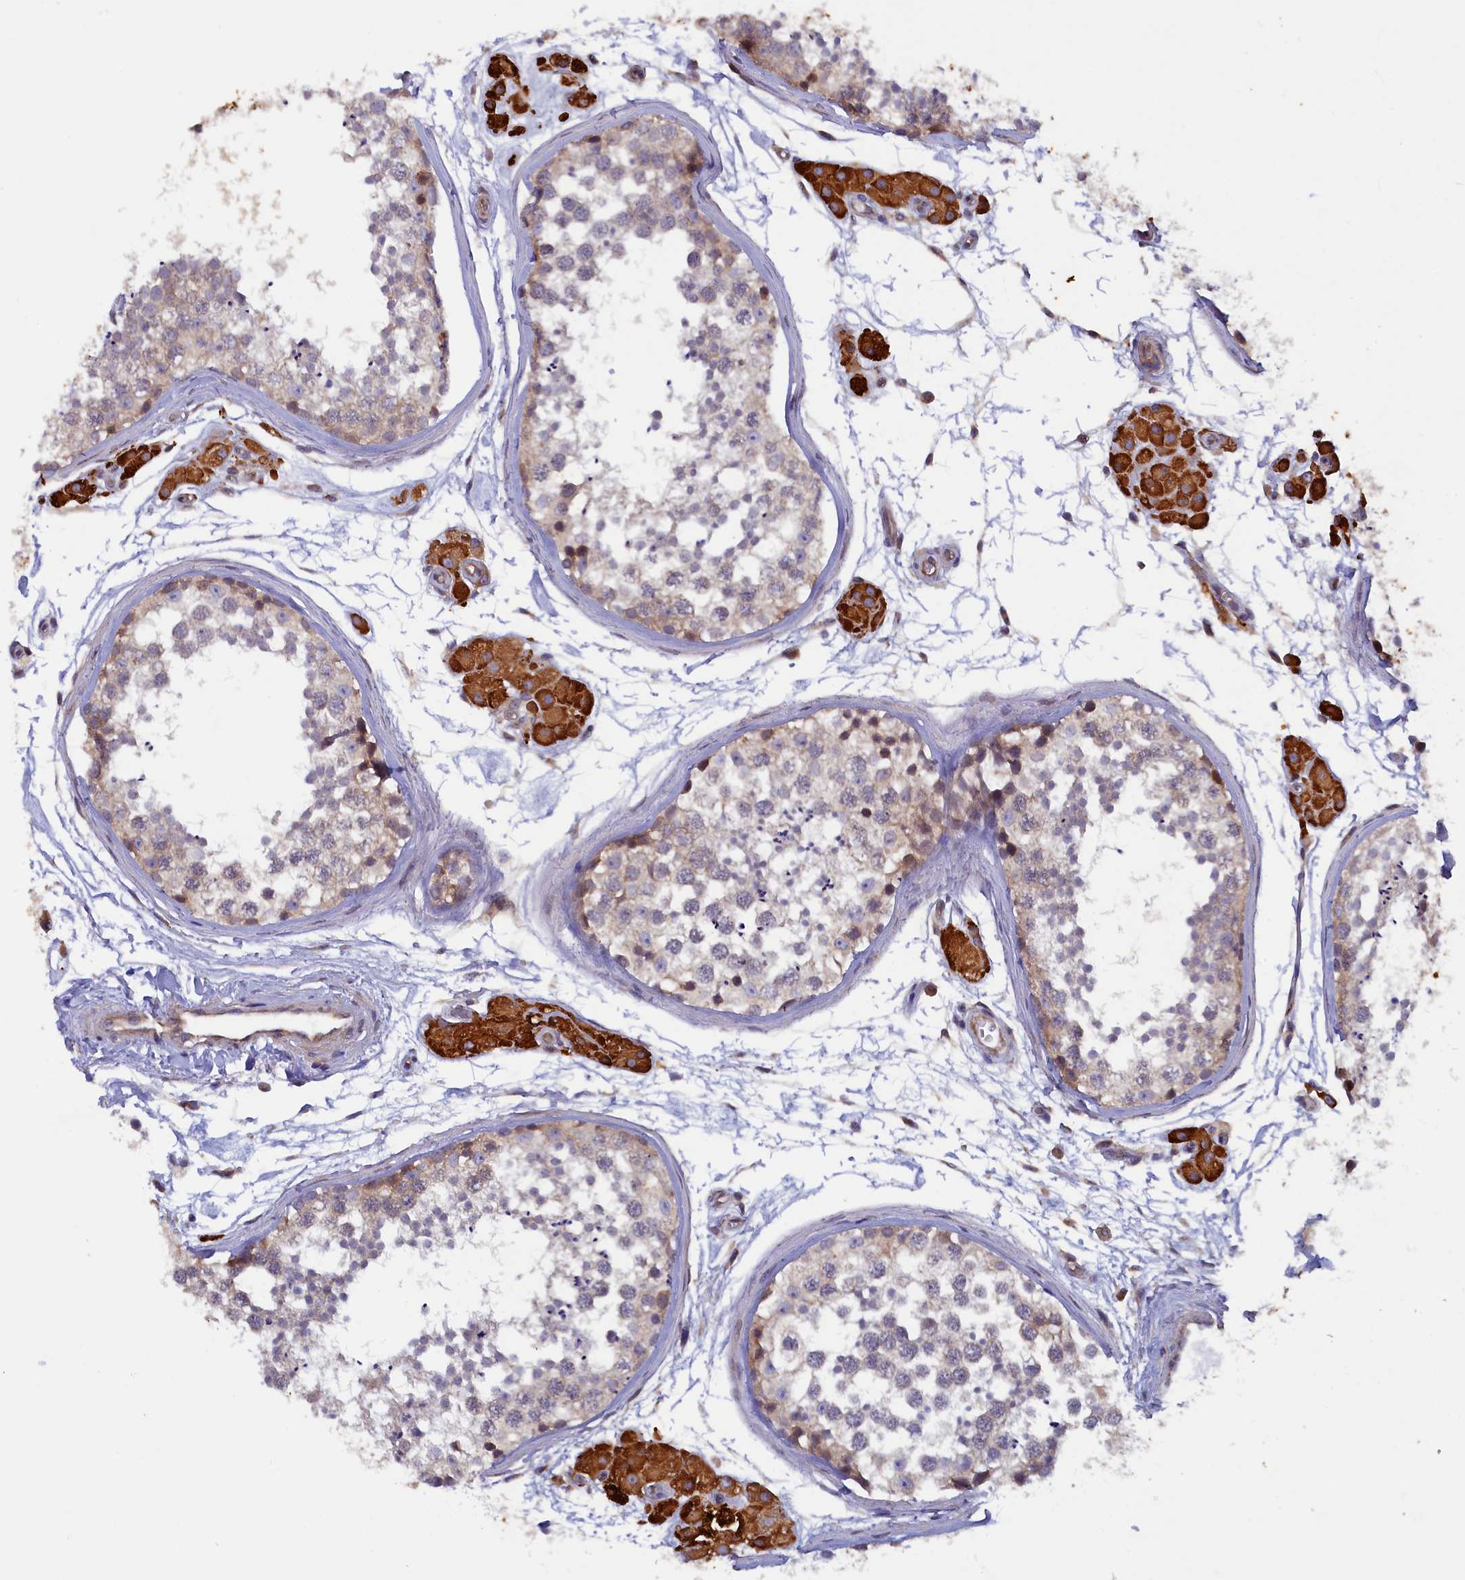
{"staining": {"intensity": "weak", "quantity": "<25%", "location": "cytoplasmic/membranous"}, "tissue": "testis", "cell_type": "Cells in seminiferous ducts", "image_type": "normal", "snomed": [{"axis": "morphology", "description": "Normal tissue, NOS"}, {"axis": "topography", "description": "Testis"}], "caption": "Immunohistochemistry (IHC) photomicrograph of unremarkable testis: human testis stained with DAB displays no significant protein positivity in cells in seminiferous ducts. (Stains: DAB (3,3'-diaminobenzidine) IHC with hematoxylin counter stain, Microscopy: brightfield microscopy at high magnification).", "gene": "JPT2", "patient": {"sex": "male", "age": 56}}